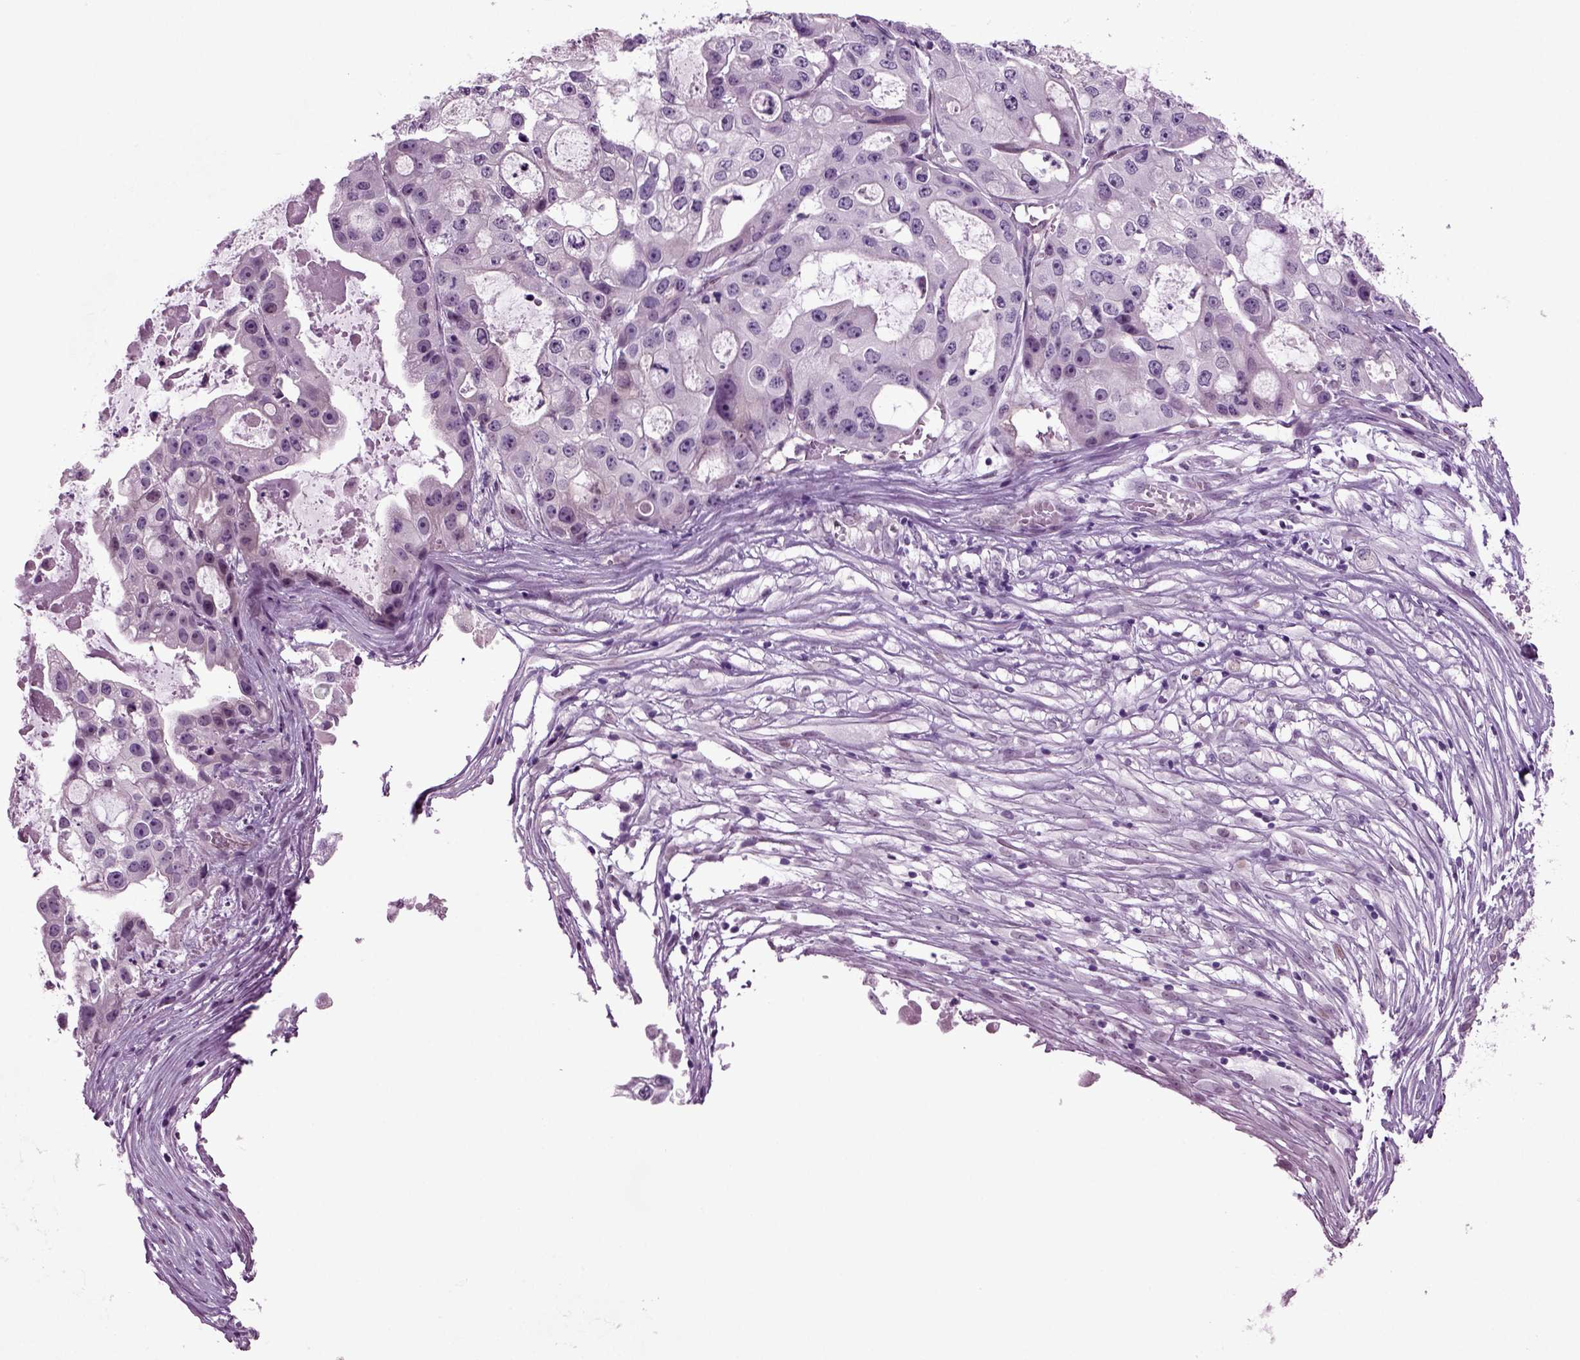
{"staining": {"intensity": "negative", "quantity": "none", "location": "none"}, "tissue": "ovarian cancer", "cell_type": "Tumor cells", "image_type": "cancer", "snomed": [{"axis": "morphology", "description": "Cystadenocarcinoma, serous, NOS"}, {"axis": "topography", "description": "Ovary"}], "caption": "DAB (3,3'-diaminobenzidine) immunohistochemical staining of human serous cystadenocarcinoma (ovarian) reveals no significant staining in tumor cells.", "gene": "COL9A2", "patient": {"sex": "female", "age": 56}}